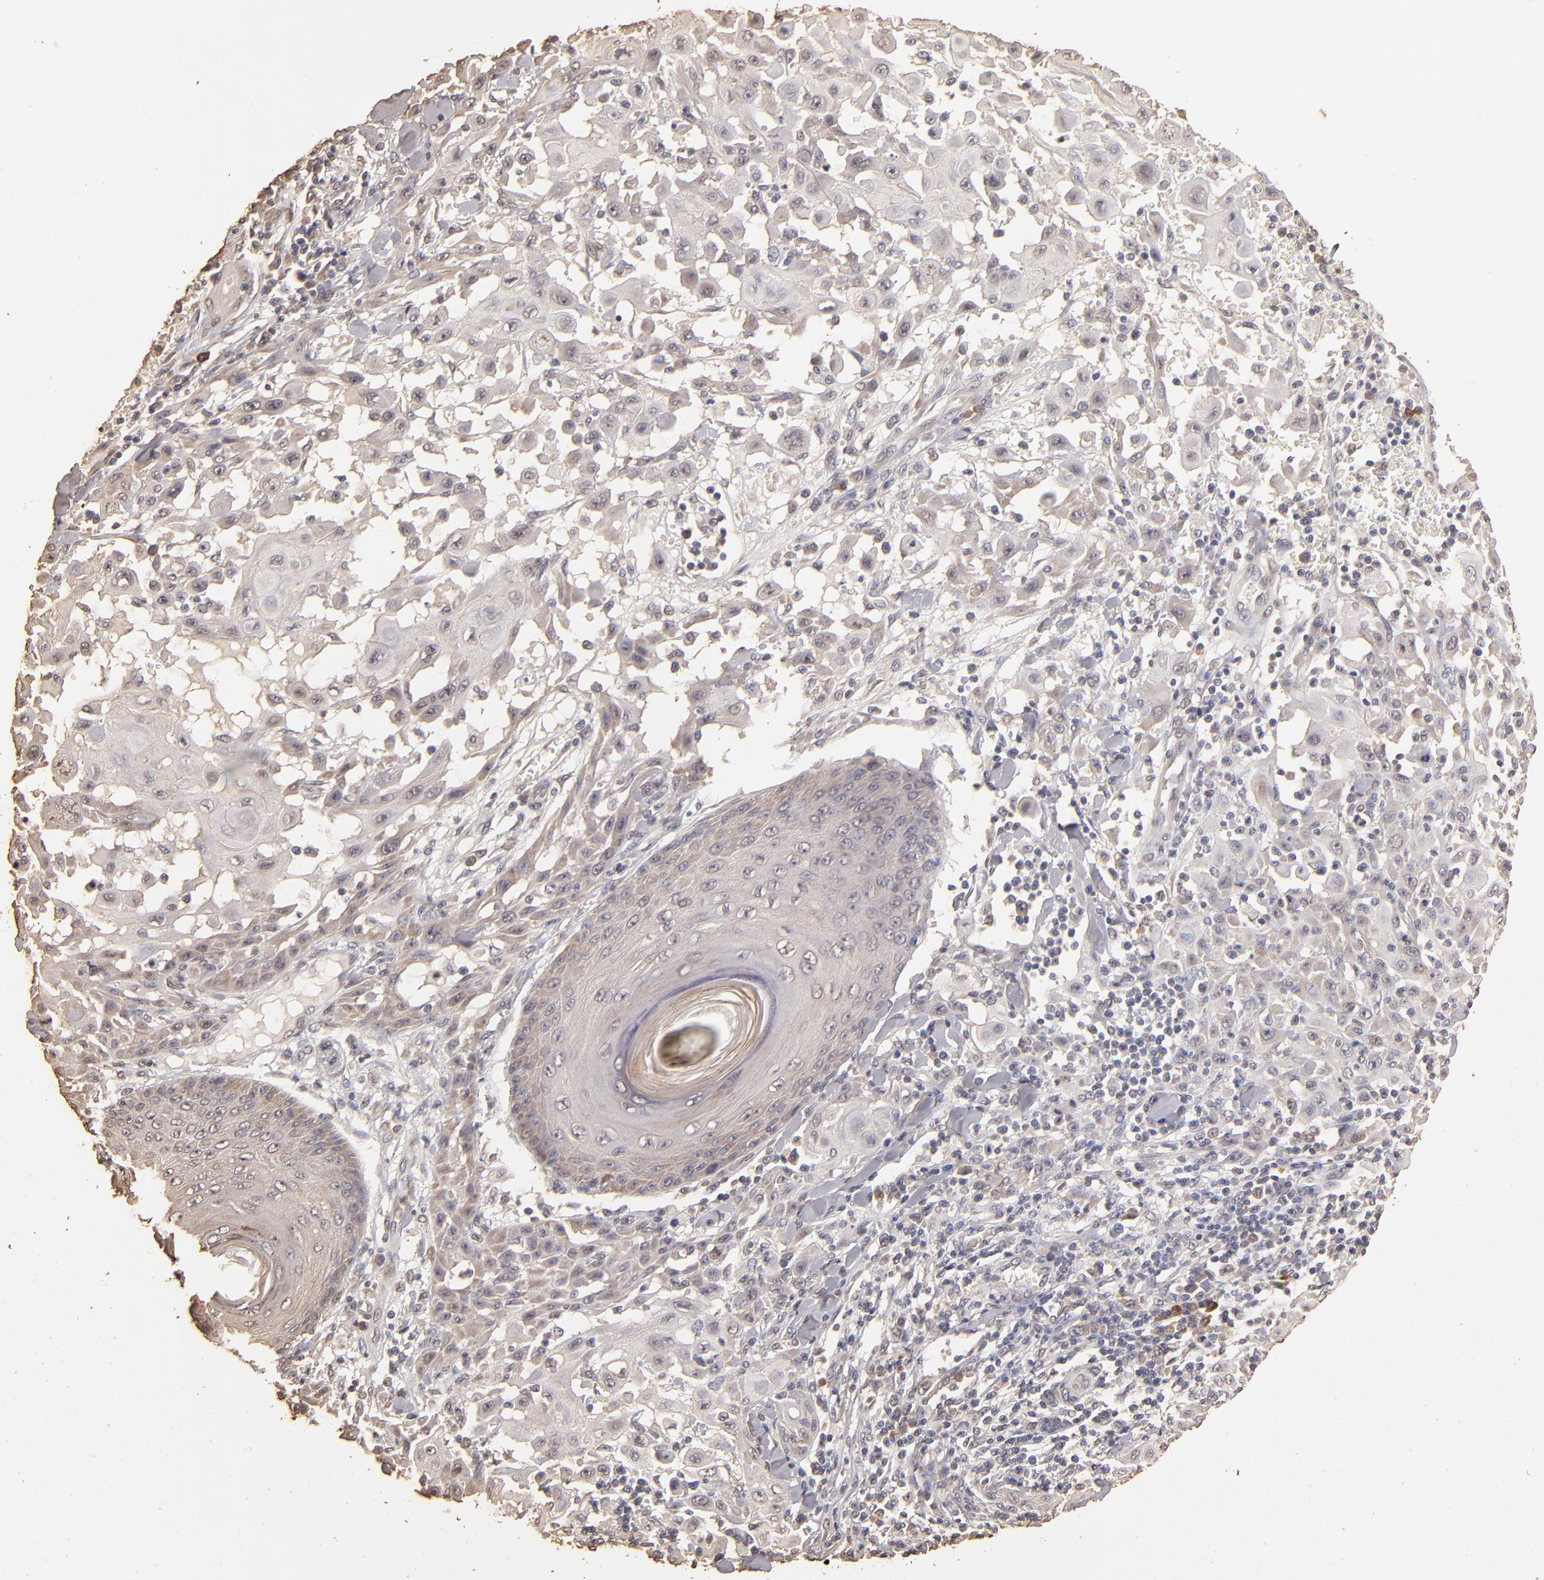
{"staining": {"intensity": "weak", "quantity": ">75%", "location": "cytoplasmic/membranous"}, "tissue": "skin cancer", "cell_type": "Tumor cells", "image_type": "cancer", "snomed": [{"axis": "morphology", "description": "Squamous cell carcinoma, NOS"}, {"axis": "topography", "description": "Skin"}], "caption": "This photomicrograph exhibits skin cancer (squamous cell carcinoma) stained with IHC to label a protein in brown. The cytoplasmic/membranous of tumor cells show weak positivity for the protein. Nuclei are counter-stained blue.", "gene": "OPHN1", "patient": {"sex": "male", "age": 24}}